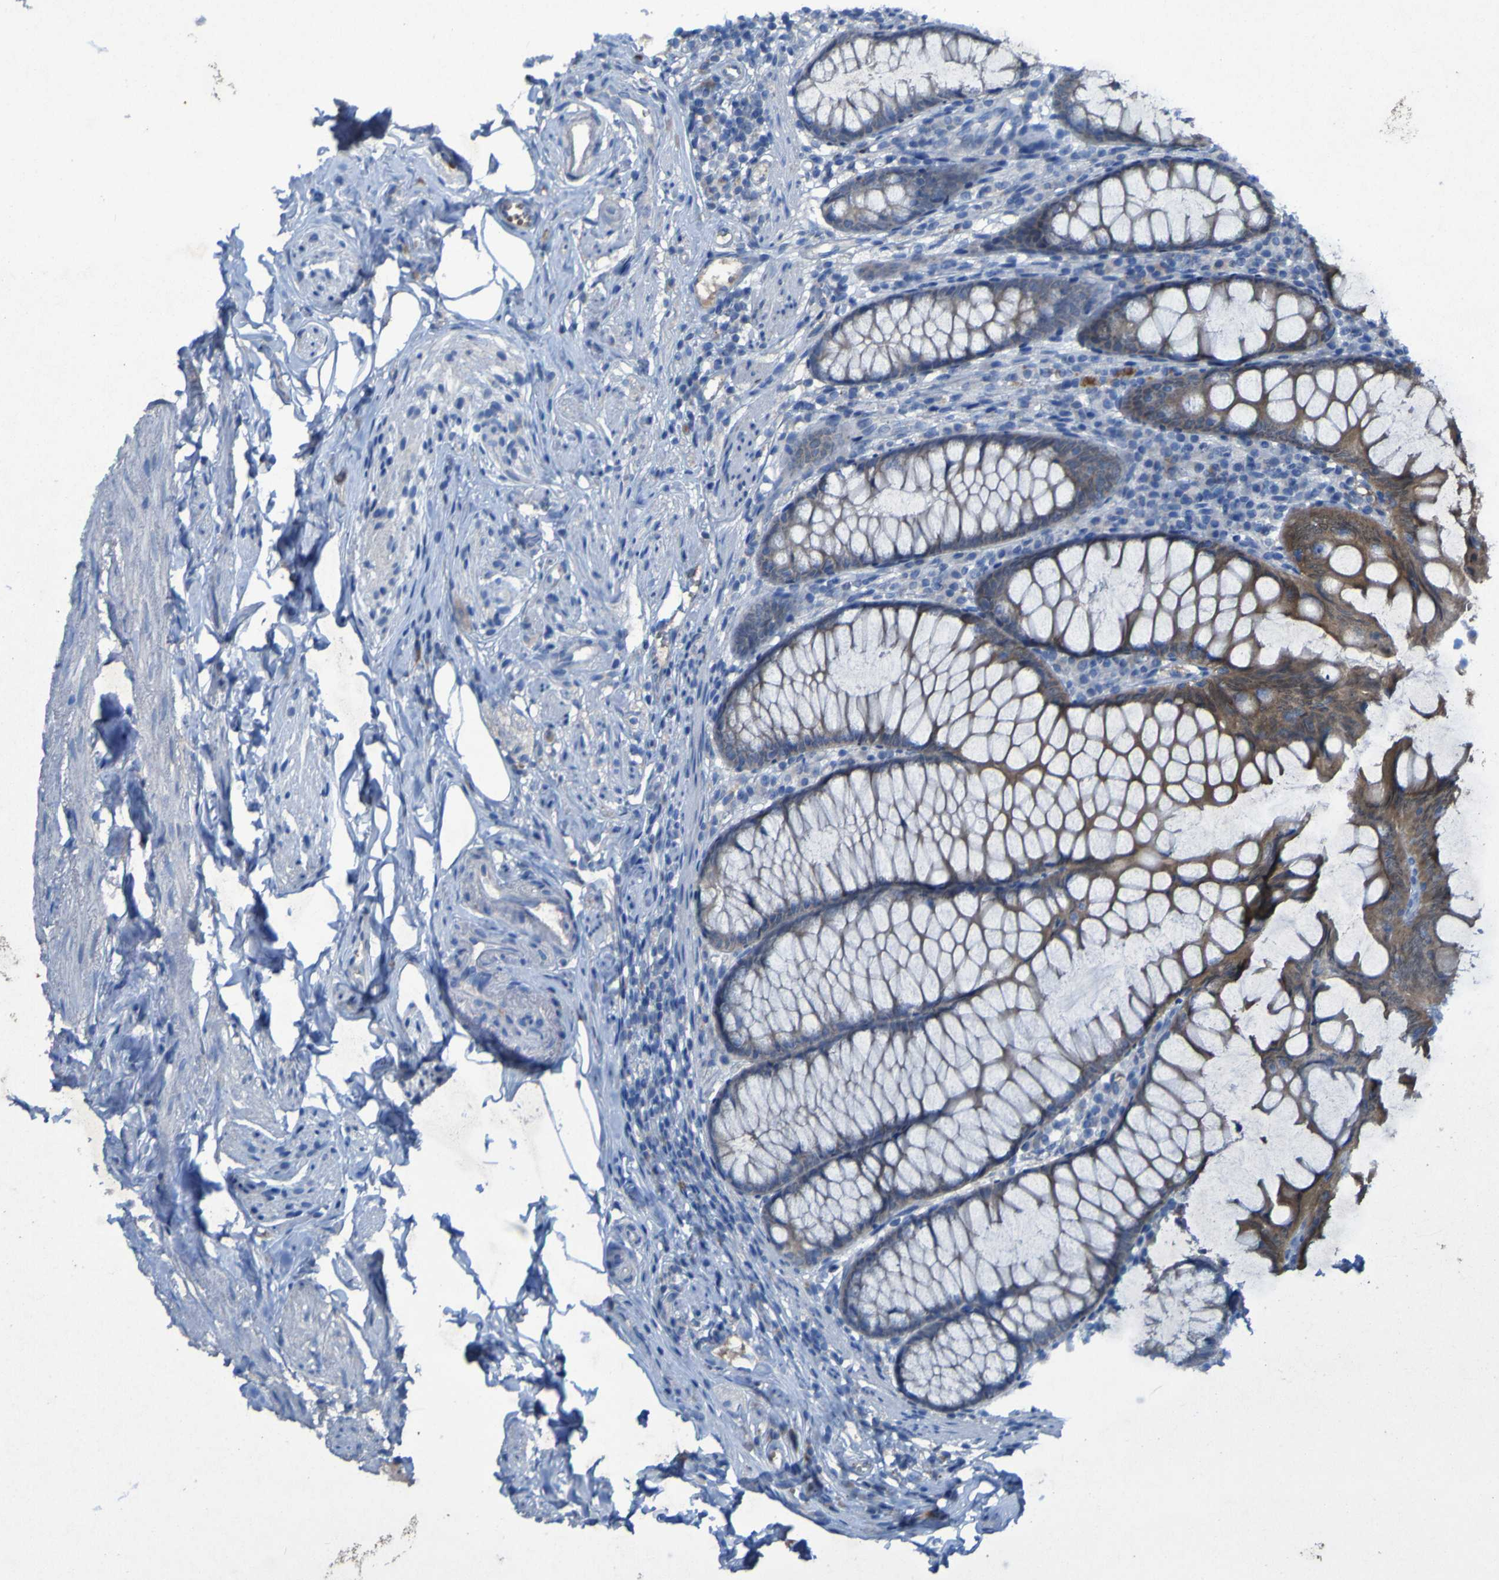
{"staining": {"intensity": "moderate", "quantity": ">75%", "location": "cytoplasmic/membranous"}, "tissue": "appendix", "cell_type": "Glandular cells", "image_type": "normal", "snomed": [{"axis": "morphology", "description": "Normal tissue, NOS"}, {"axis": "topography", "description": "Appendix"}], "caption": "Immunohistochemical staining of benign appendix reveals medium levels of moderate cytoplasmic/membranous expression in approximately >75% of glandular cells.", "gene": "SGK2", "patient": {"sex": "female", "age": 77}}